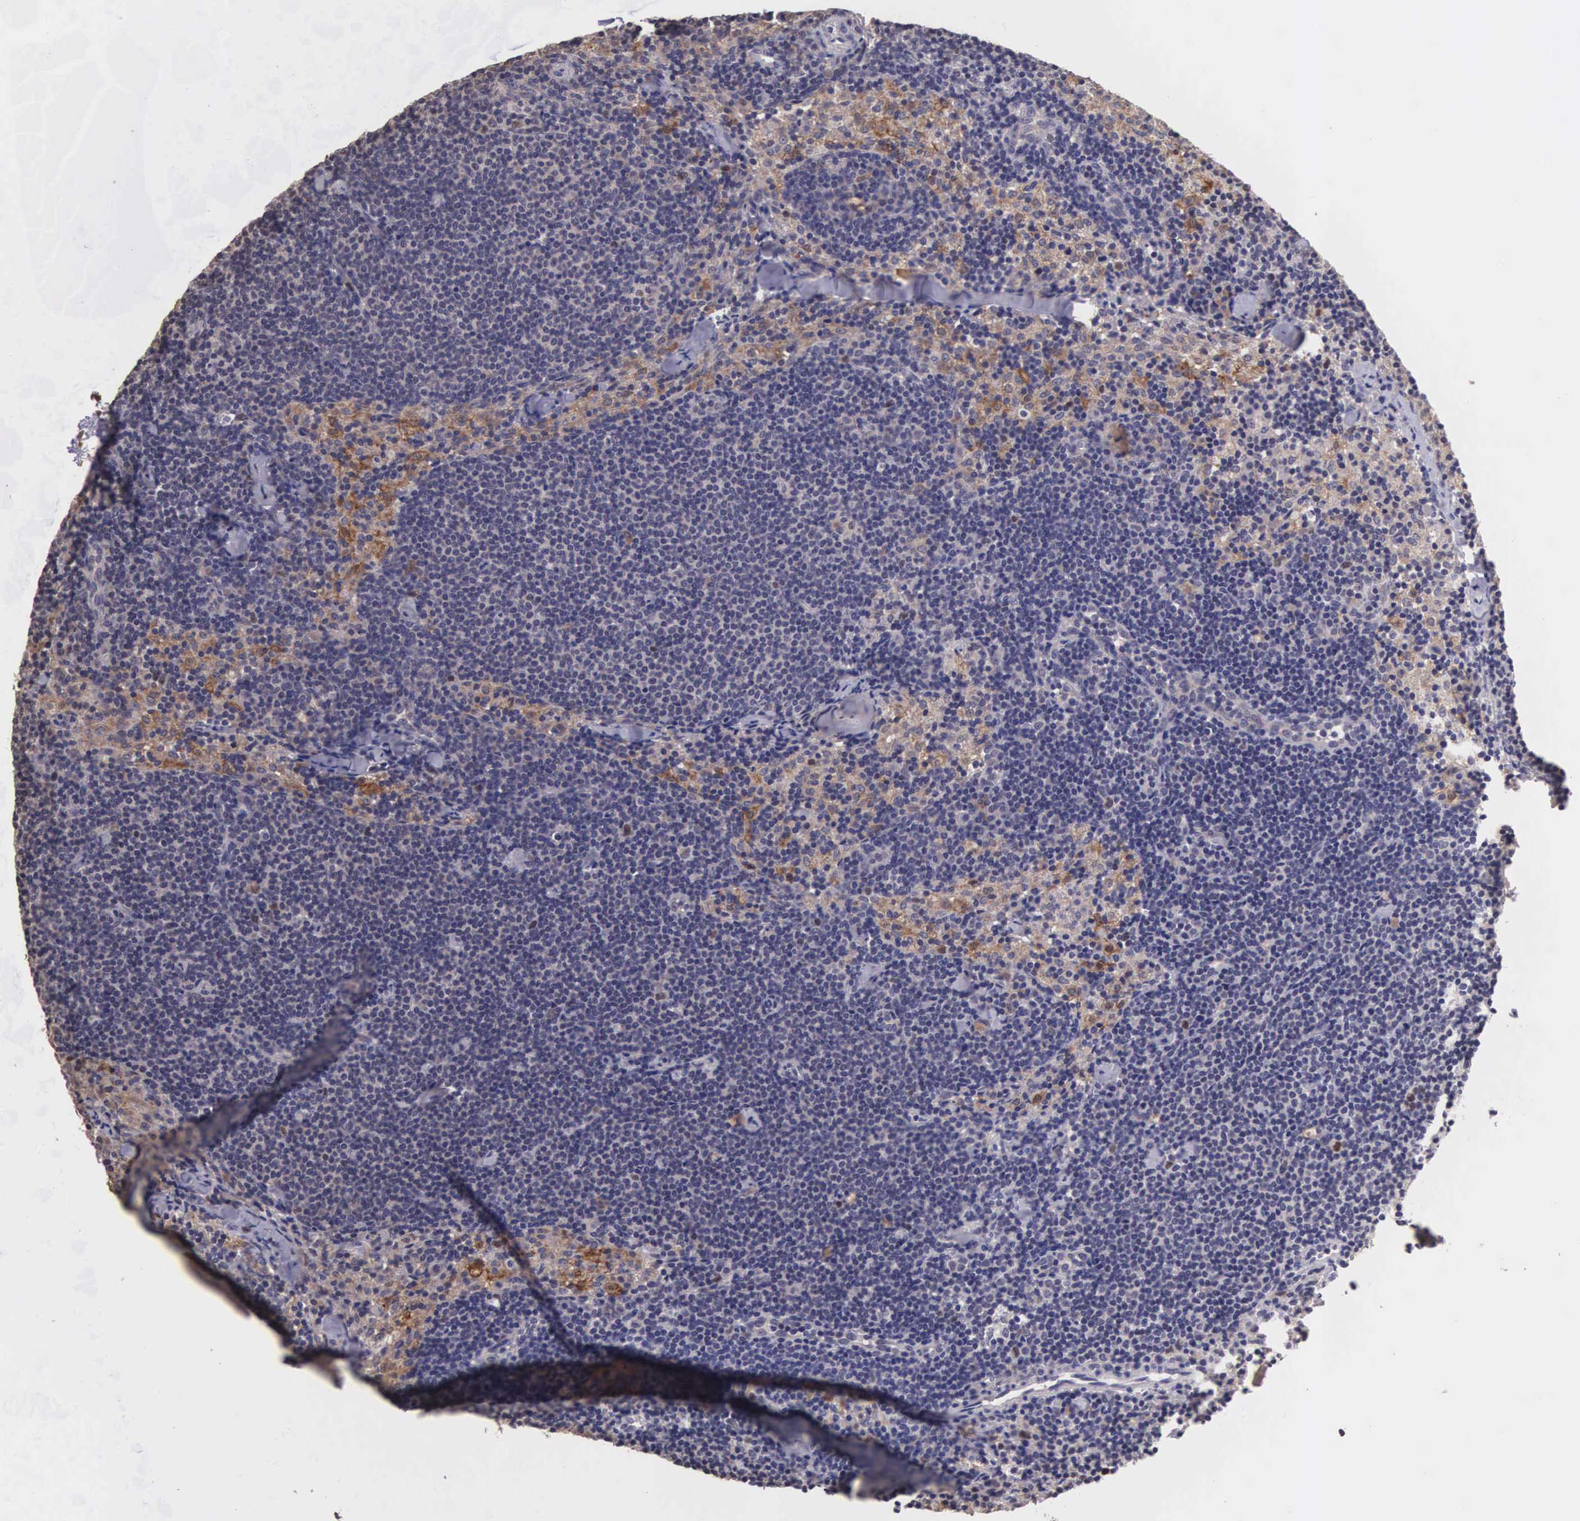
{"staining": {"intensity": "moderate", "quantity": "25%-75%", "location": "cytoplasmic/membranous,nuclear"}, "tissue": "lymph node", "cell_type": "Germinal center cells", "image_type": "normal", "snomed": [{"axis": "morphology", "description": "Normal tissue, NOS"}, {"axis": "topography", "description": "Lymph node"}], "caption": "Immunohistochemistry staining of unremarkable lymph node, which reveals medium levels of moderate cytoplasmic/membranous,nuclear staining in approximately 25%-75% of germinal center cells indicating moderate cytoplasmic/membranous,nuclear protein expression. The staining was performed using DAB (brown) for protein detection and nuclei were counterstained in hematoxylin (blue).", "gene": "CDC45", "patient": {"sex": "female", "age": 35}}